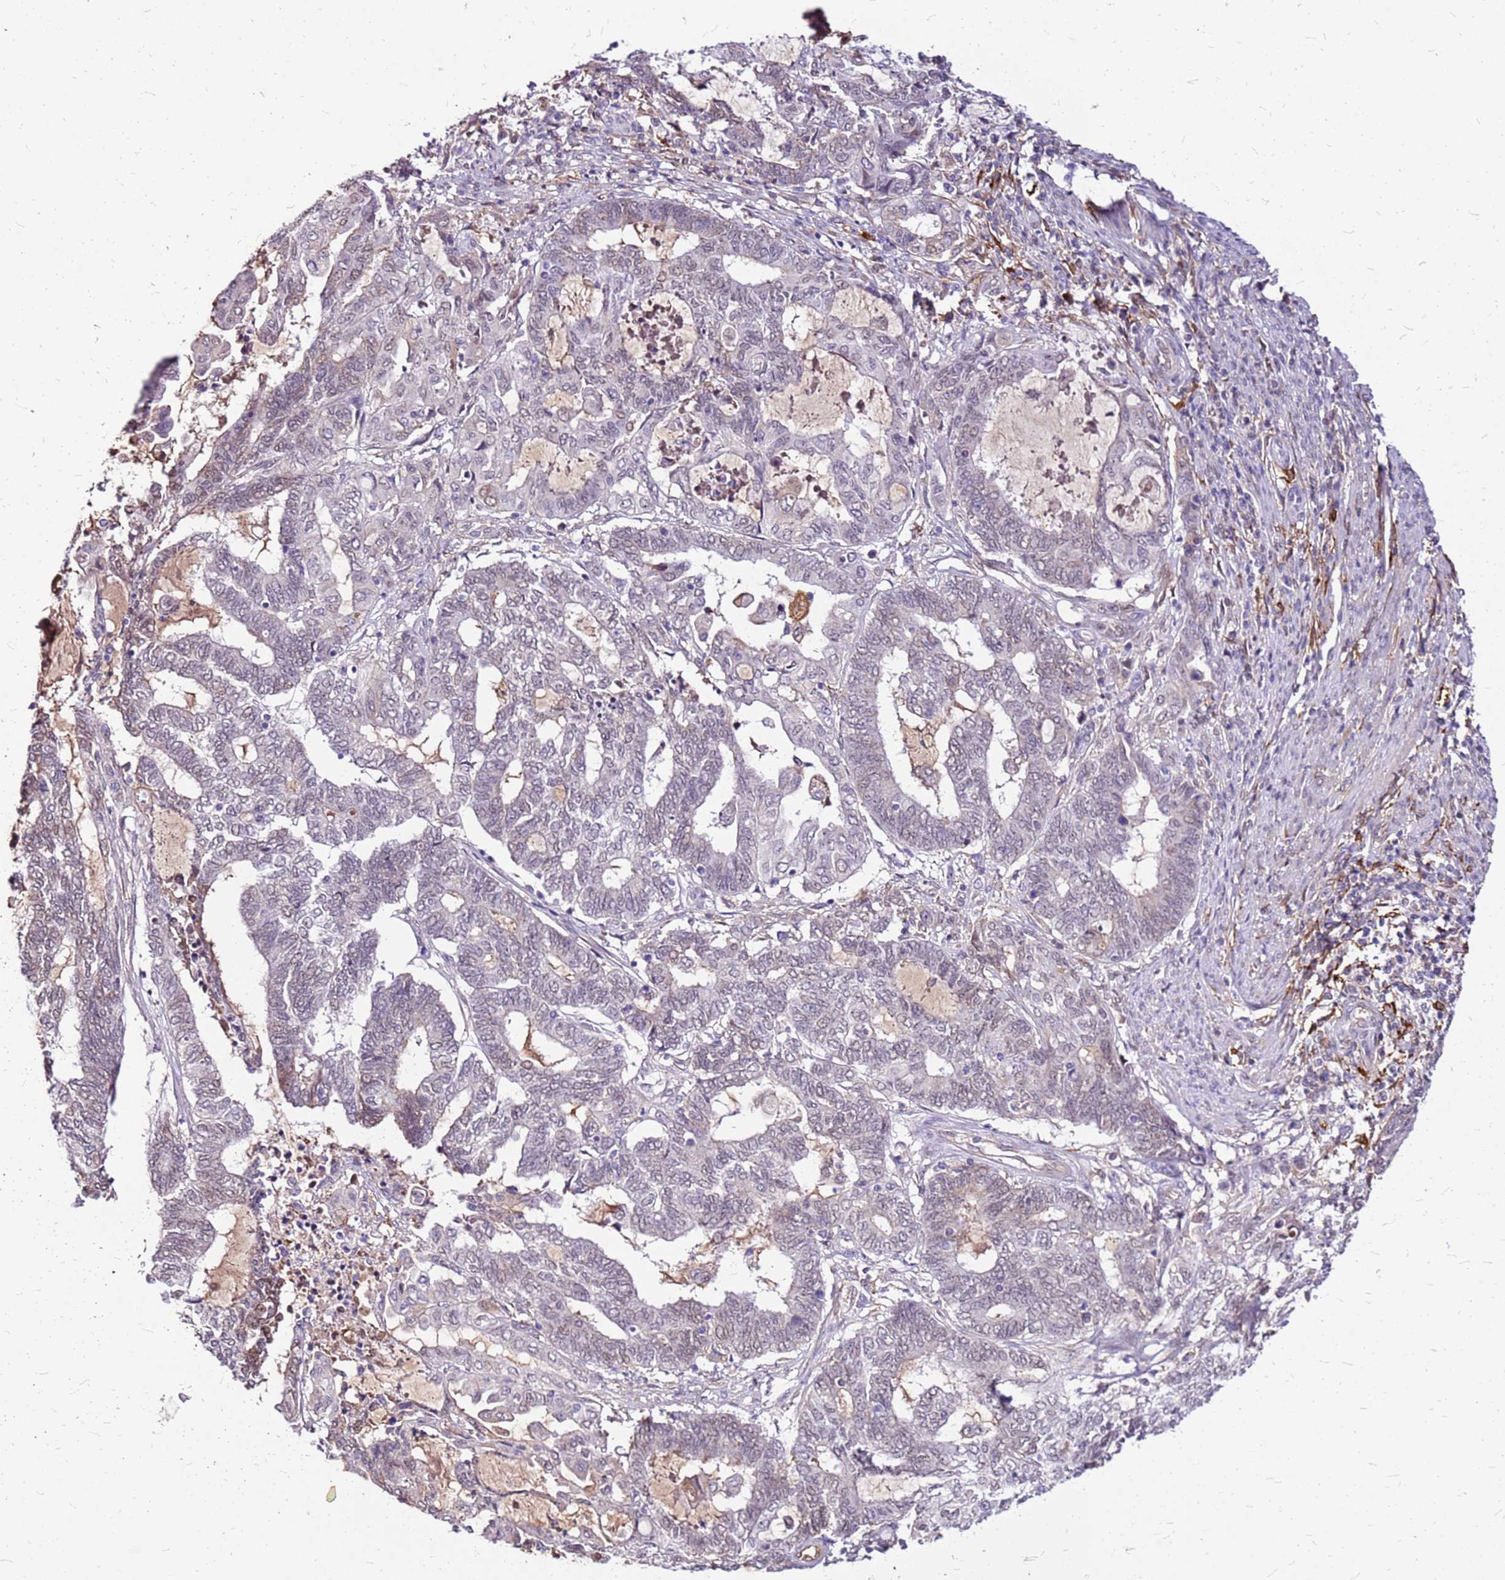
{"staining": {"intensity": "weak", "quantity": "25%-75%", "location": "nuclear"}, "tissue": "endometrial cancer", "cell_type": "Tumor cells", "image_type": "cancer", "snomed": [{"axis": "morphology", "description": "Adenocarcinoma, NOS"}, {"axis": "topography", "description": "Uterus"}, {"axis": "topography", "description": "Endometrium"}], "caption": "Tumor cells show low levels of weak nuclear positivity in approximately 25%-75% of cells in endometrial adenocarcinoma. Nuclei are stained in blue.", "gene": "ALDH1A3", "patient": {"sex": "female", "age": 70}}